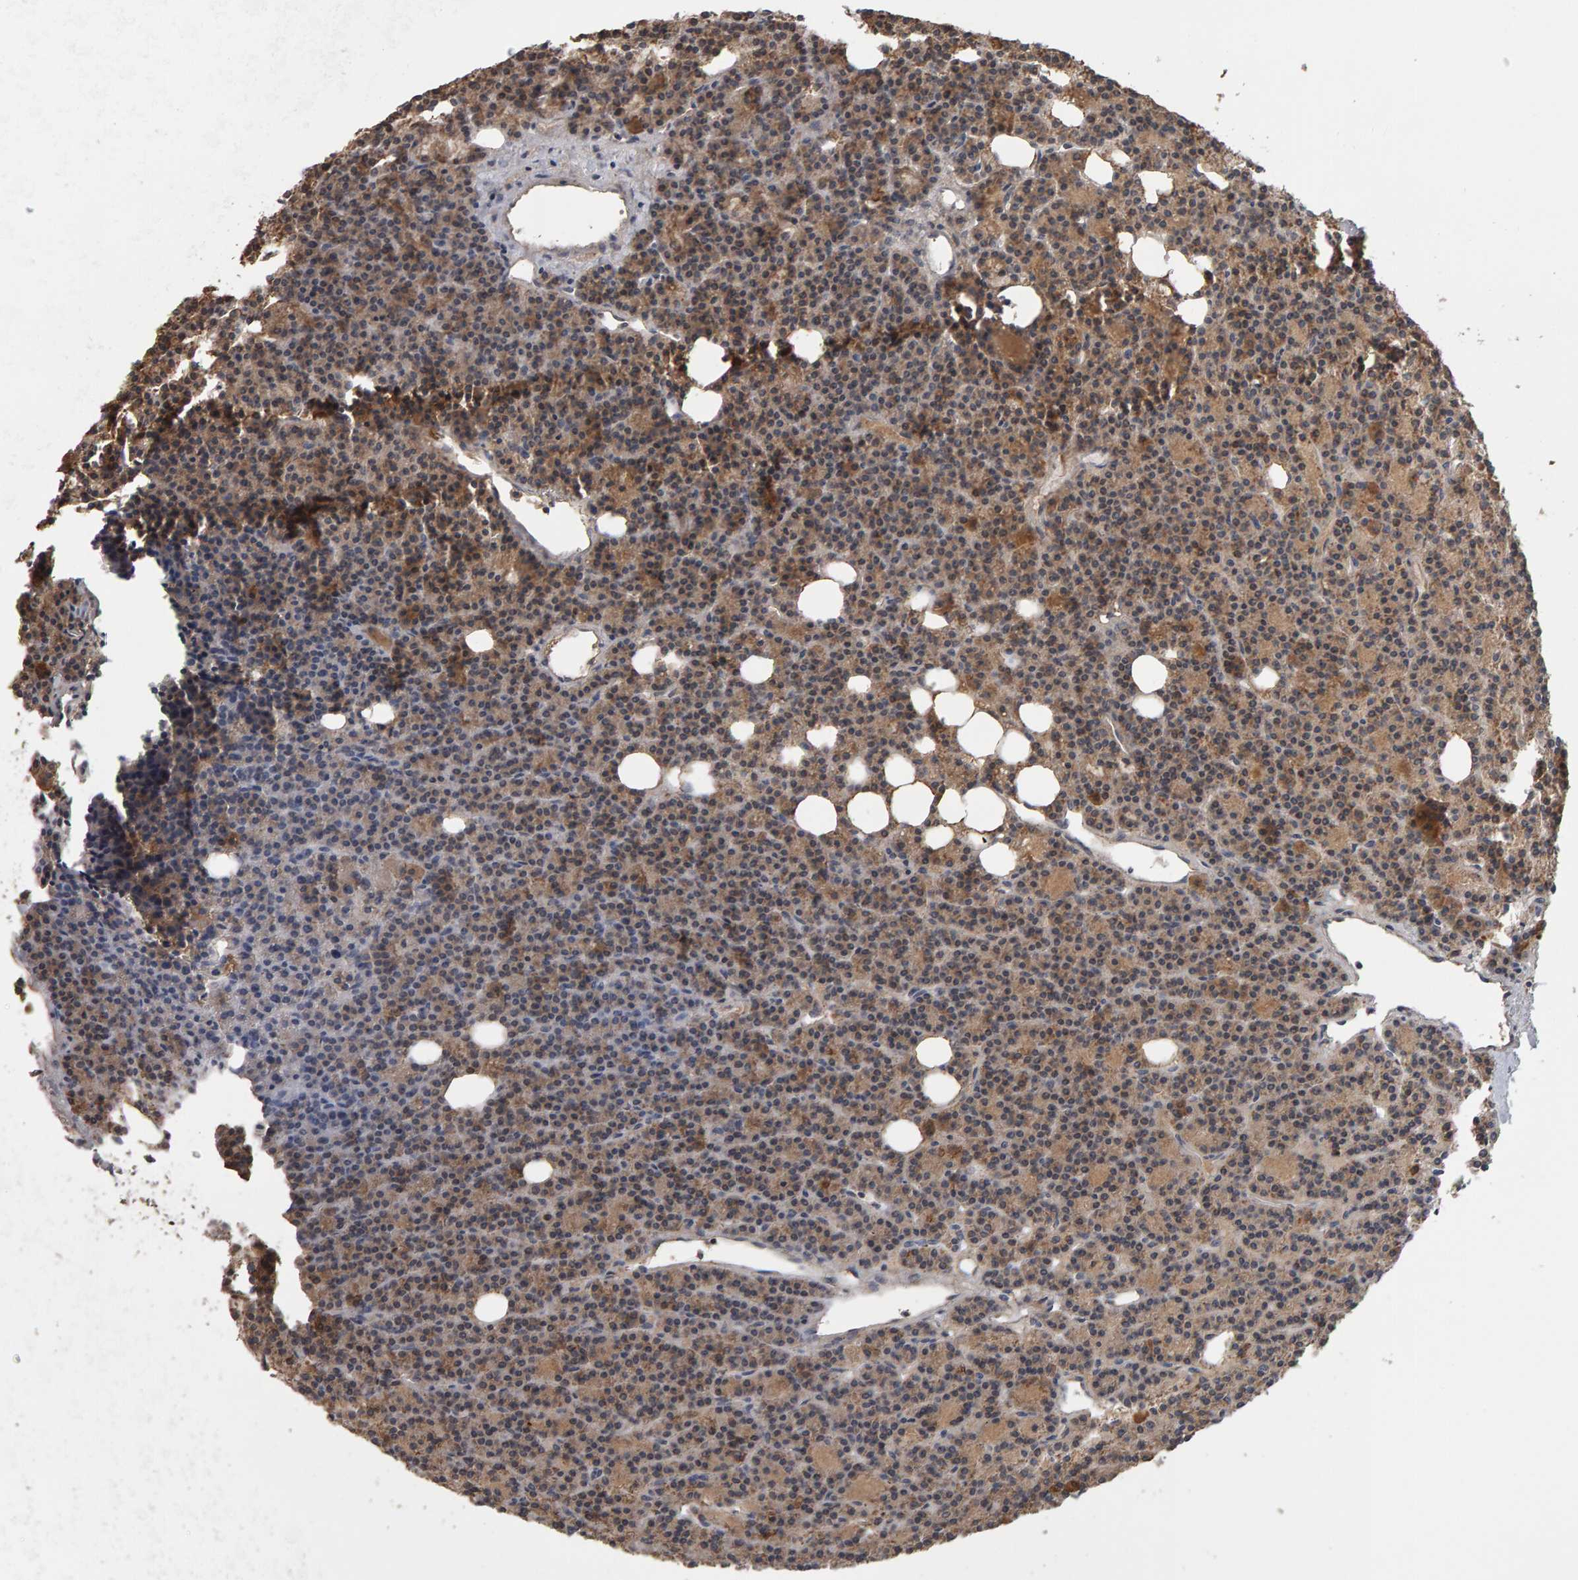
{"staining": {"intensity": "moderate", "quantity": ">75%", "location": "cytoplasmic/membranous"}, "tissue": "parathyroid gland", "cell_type": "Glandular cells", "image_type": "normal", "snomed": [{"axis": "morphology", "description": "Normal tissue, NOS"}, {"axis": "morphology", "description": "Adenoma, NOS"}, {"axis": "topography", "description": "Parathyroid gland"}], "caption": "Glandular cells exhibit medium levels of moderate cytoplasmic/membranous staining in about >75% of cells in normal human parathyroid gland.", "gene": "TOM1L1", "patient": {"sex": "female", "age": 57}}